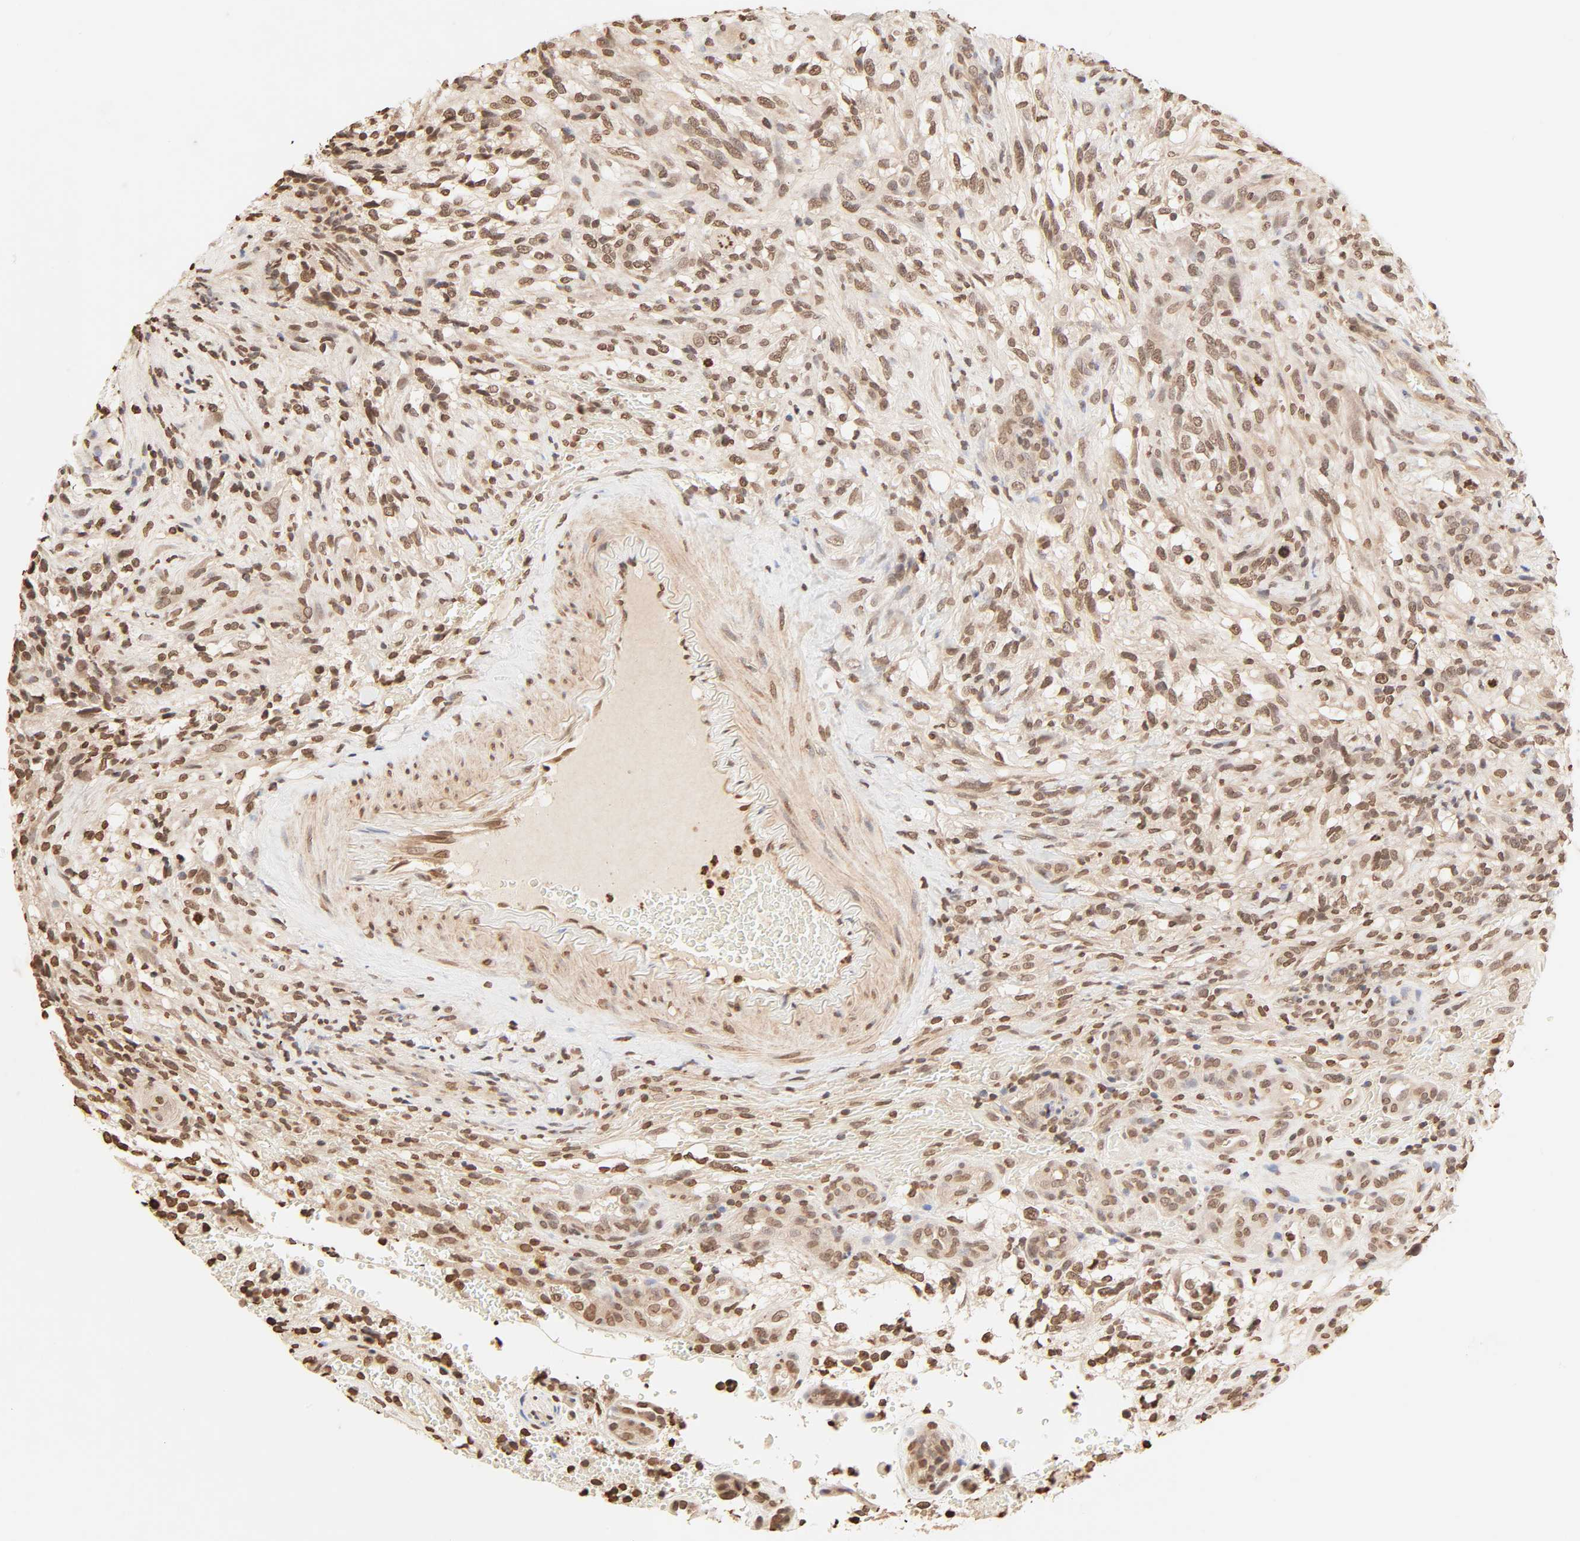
{"staining": {"intensity": "strong", "quantity": ">75%", "location": "cytoplasmic/membranous,nuclear"}, "tissue": "glioma", "cell_type": "Tumor cells", "image_type": "cancer", "snomed": [{"axis": "morphology", "description": "Normal tissue, NOS"}, {"axis": "morphology", "description": "Glioma, malignant, High grade"}, {"axis": "topography", "description": "Cerebral cortex"}], "caption": "Malignant glioma (high-grade) stained for a protein (brown) demonstrates strong cytoplasmic/membranous and nuclear positive positivity in about >75% of tumor cells.", "gene": "TBL1X", "patient": {"sex": "male", "age": 75}}